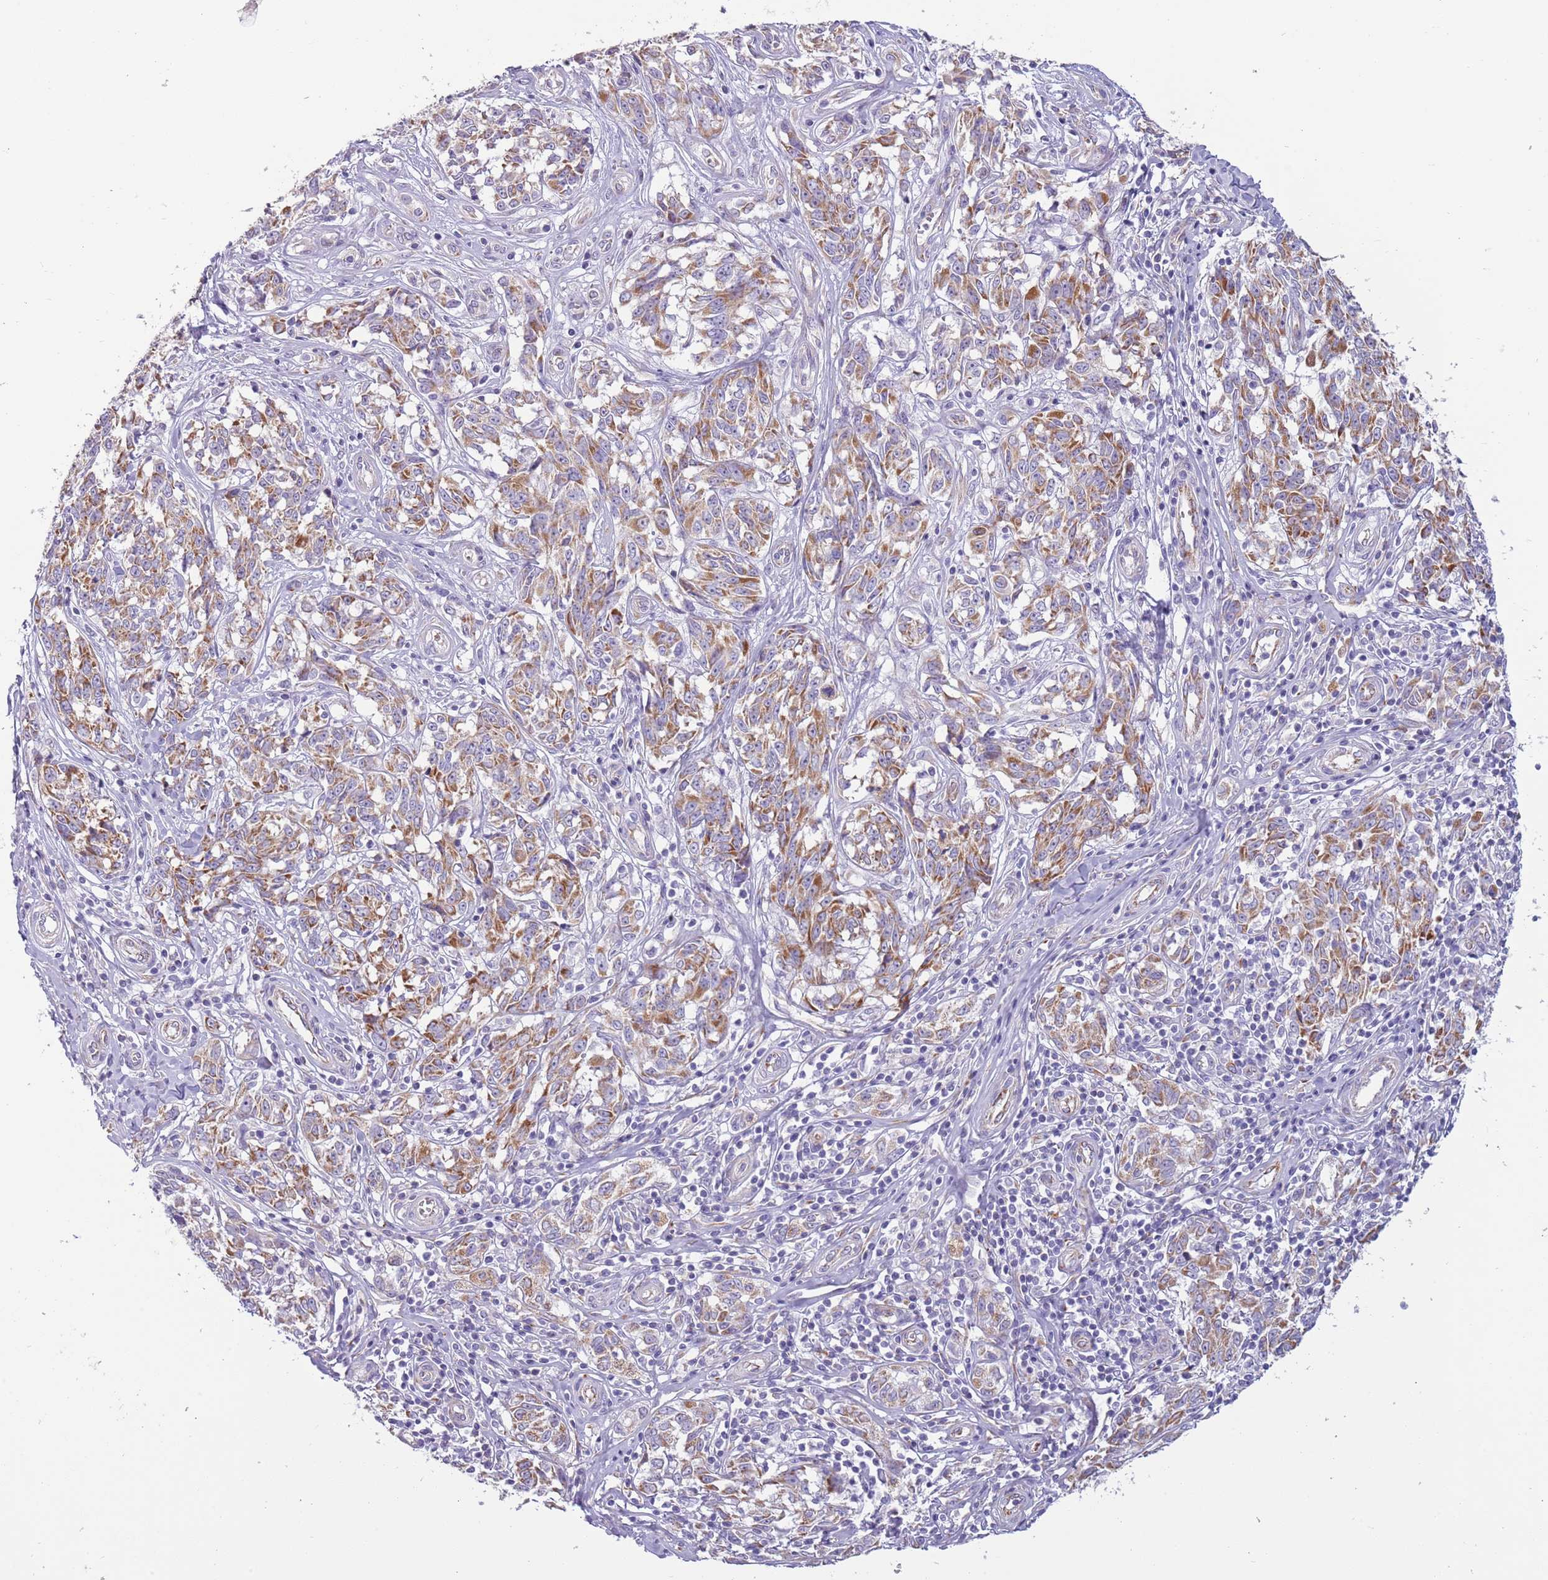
{"staining": {"intensity": "moderate", "quantity": "25%-75%", "location": "cytoplasmic/membranous"}, "tissue": "melanoma", "cell_type": "Tumor cells", "image_type": "cancer", "snomed": [{"axis": "morphology", "description": "Normal tissue, NOS"}, {"axis": "morphology", "description": "Malignant melanoma, NOS"}, {"axis": "topography", "description": "Skin"}], "caption": "DAB (3,3'-diaminobenzidine) immunohistochemical staining of malignant melanoma exhibits moderate cytoplasmic/membranous protein staining in approximately 25%-75% of tumor cells.", "gene": "RNF222", "patient": {"sex": "female", "age": 64}}